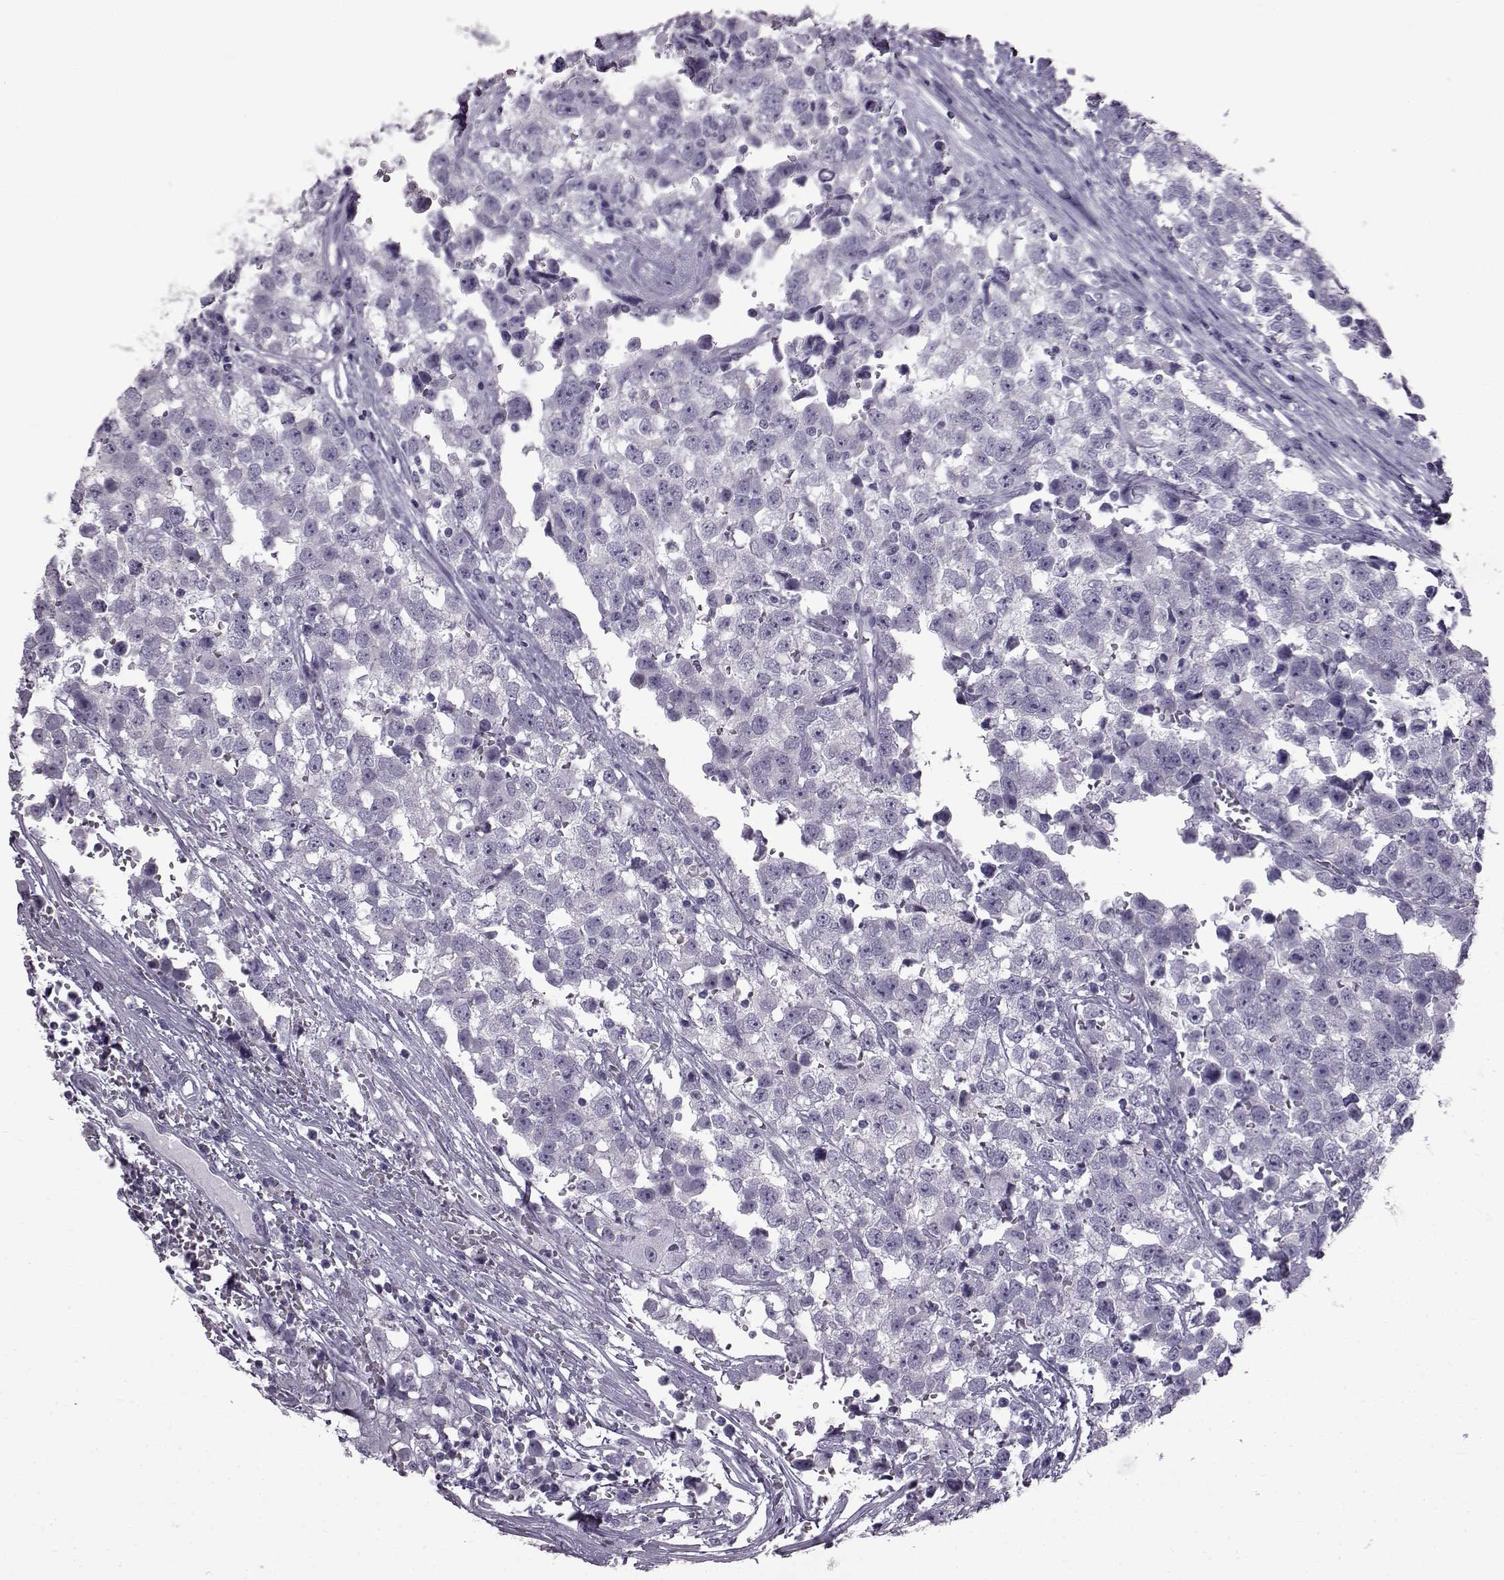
{"staining": {"intensity": "negative", "quantity": "none", "location": "none"}, "tissue": "testis cancer", "cell_type": "Tumor cells", "image_type": "cancer", "snomed": [{"axis": "morphology", "description": "Seminoma, NOS"}, {"axis": "topography", "description": "Testis"}], "caption": "IHC of human testis cancer shows no staining in tumor cells.", "gene": "SLC28A2", "patient": {"sex": "male", "age": 34}}